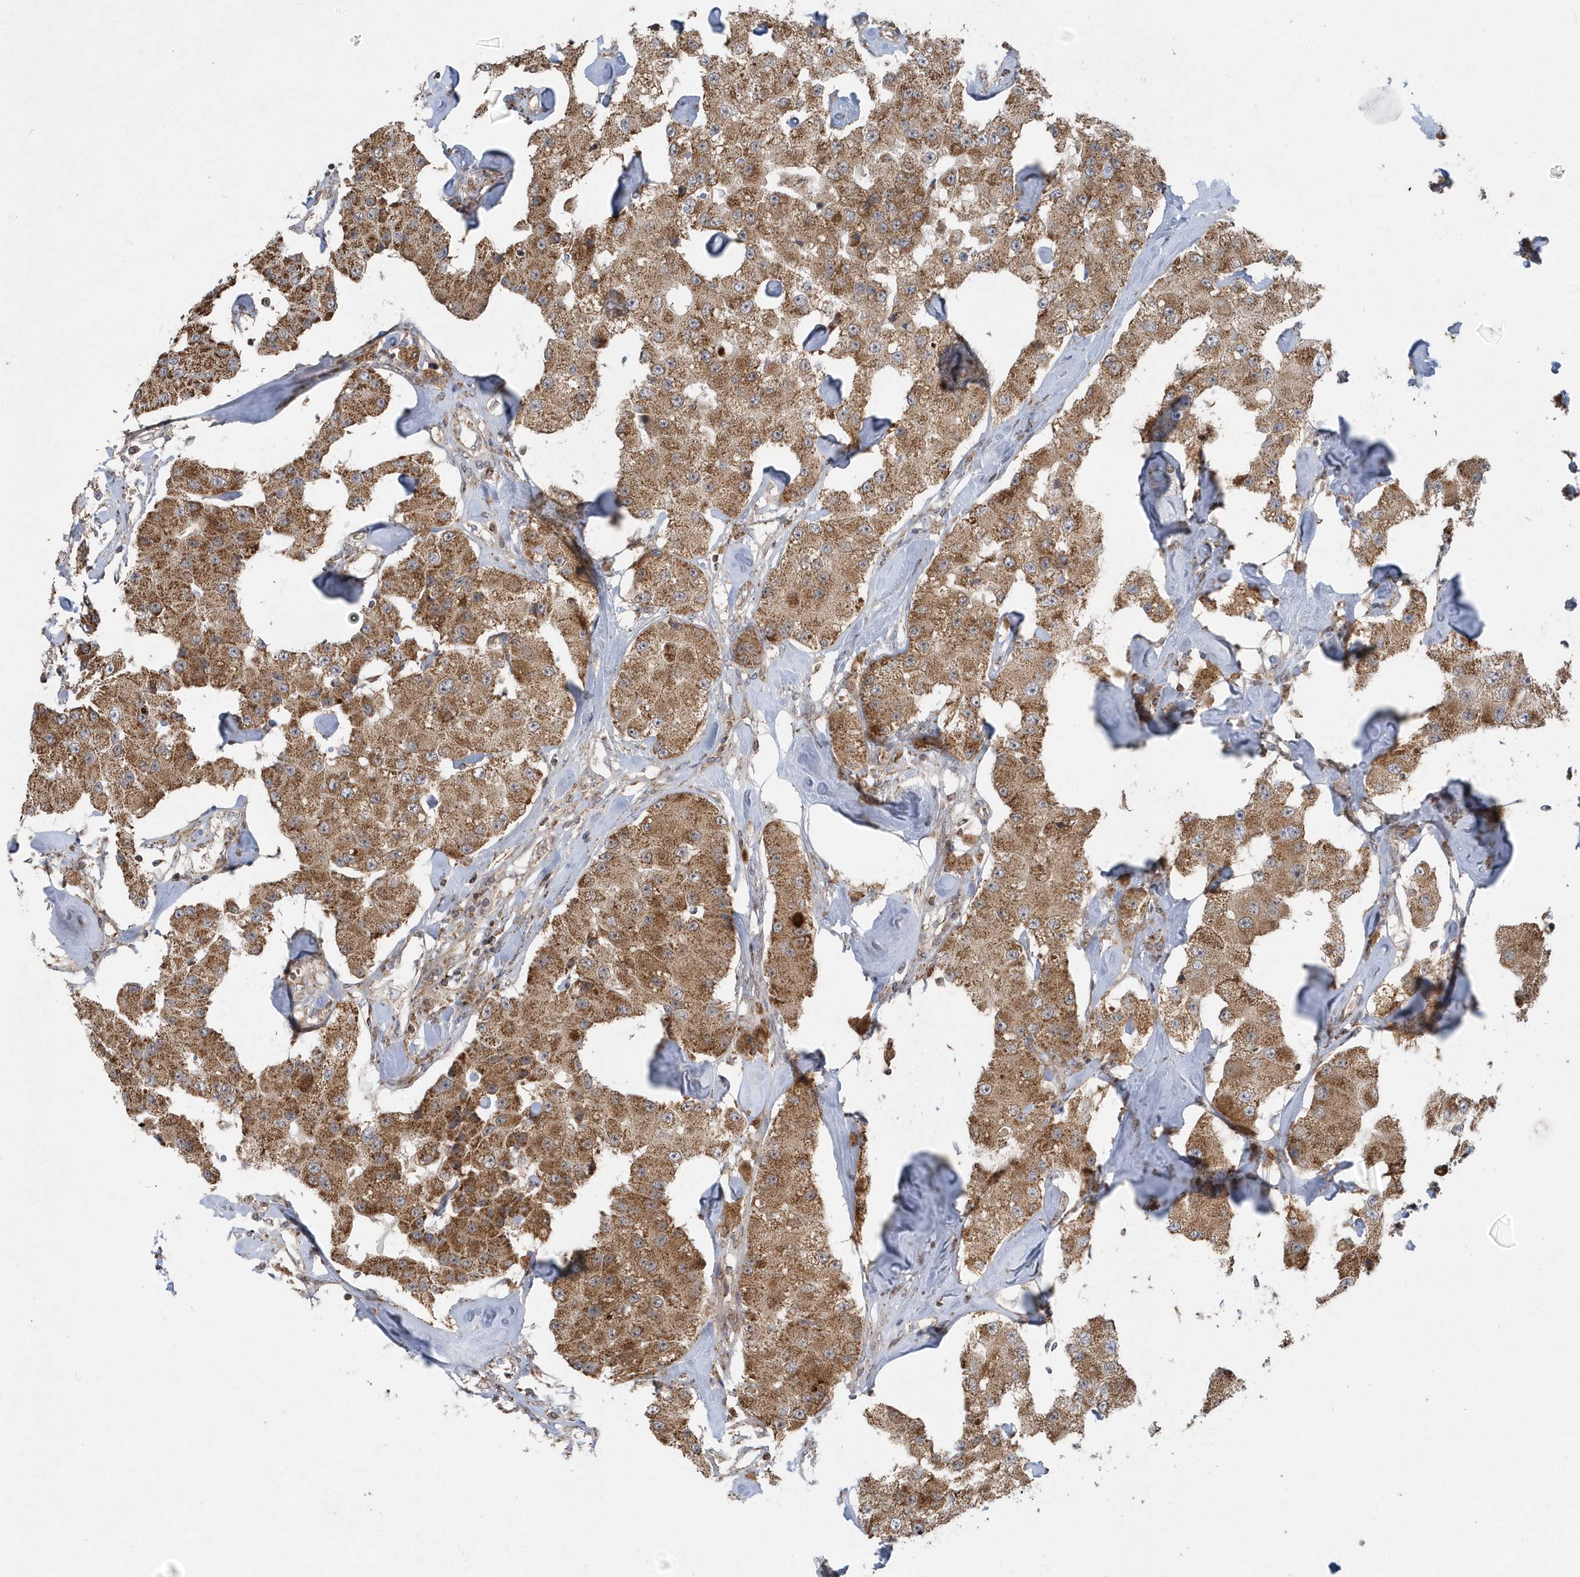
{"staining": {"intensity": "moderate", "quantity": ">75%", "location": "cytoplasmic/membranous"}, "tissue": "carcinoid", "cell_type": "Tumor cells", "image_type": "cancer", "snomed": [{"axis": "morphology", "description": "Carcinoid, malignant, NOS"}, {"axis": "topography", "description": "Pancreas"}], "caption": "Immunohistochemical staining of human malignant carcinoid displays moderate cytoplasmic/membranous protein staining in approximately >75% of tumor cells. Ihc stains the protein of interest in brown and the nuclei are stained blue.", "gene": "PPP1R7", "patient": {"sex": "male", "age": 41}}